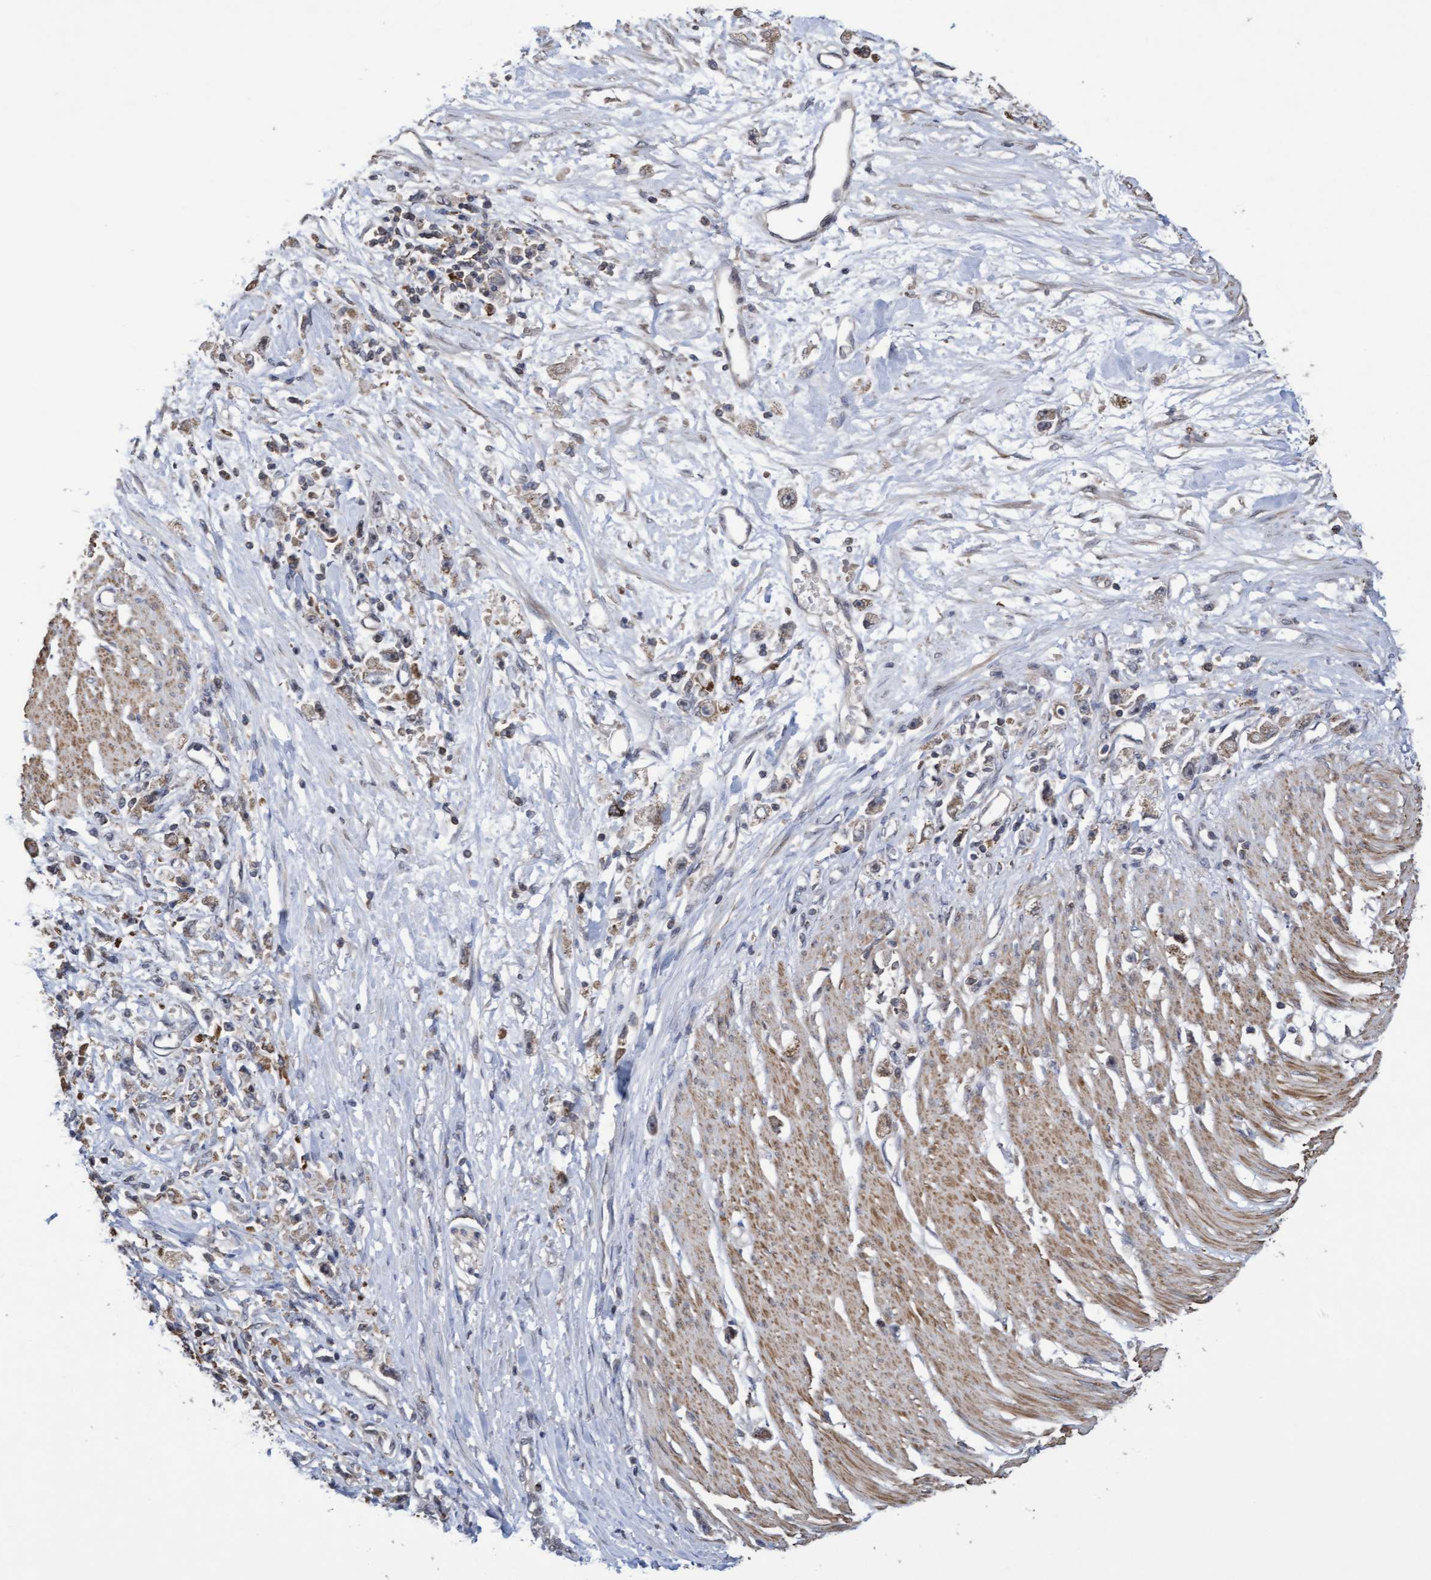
{"staining": {"intensity": "moderate", "quantity": ">75%", "location": "cytoplasmic/membranous"}, "tissue": "stomach cancer", "cell_type": "Tumor cells", "image_type": "cancer", "snomed": [{"axis": "morphology", "description": "Adenocarcinoma, NOS"}, {"axis": "topography", "description": "Stomach"}], "caption": "Tumor cells reveal medium levels of moderate cytoplasmic/membranous staining in approximately >75% of cells in human adenocarcinoma (stomach). The staining was performed using DAB (3,3'-diaminobenzidine), with brown indicating positive protein expression. Nuclei are stained blue with hematoxylin.", "gene": "SLBP", "patient": {"sex": "female", "age": 59}}